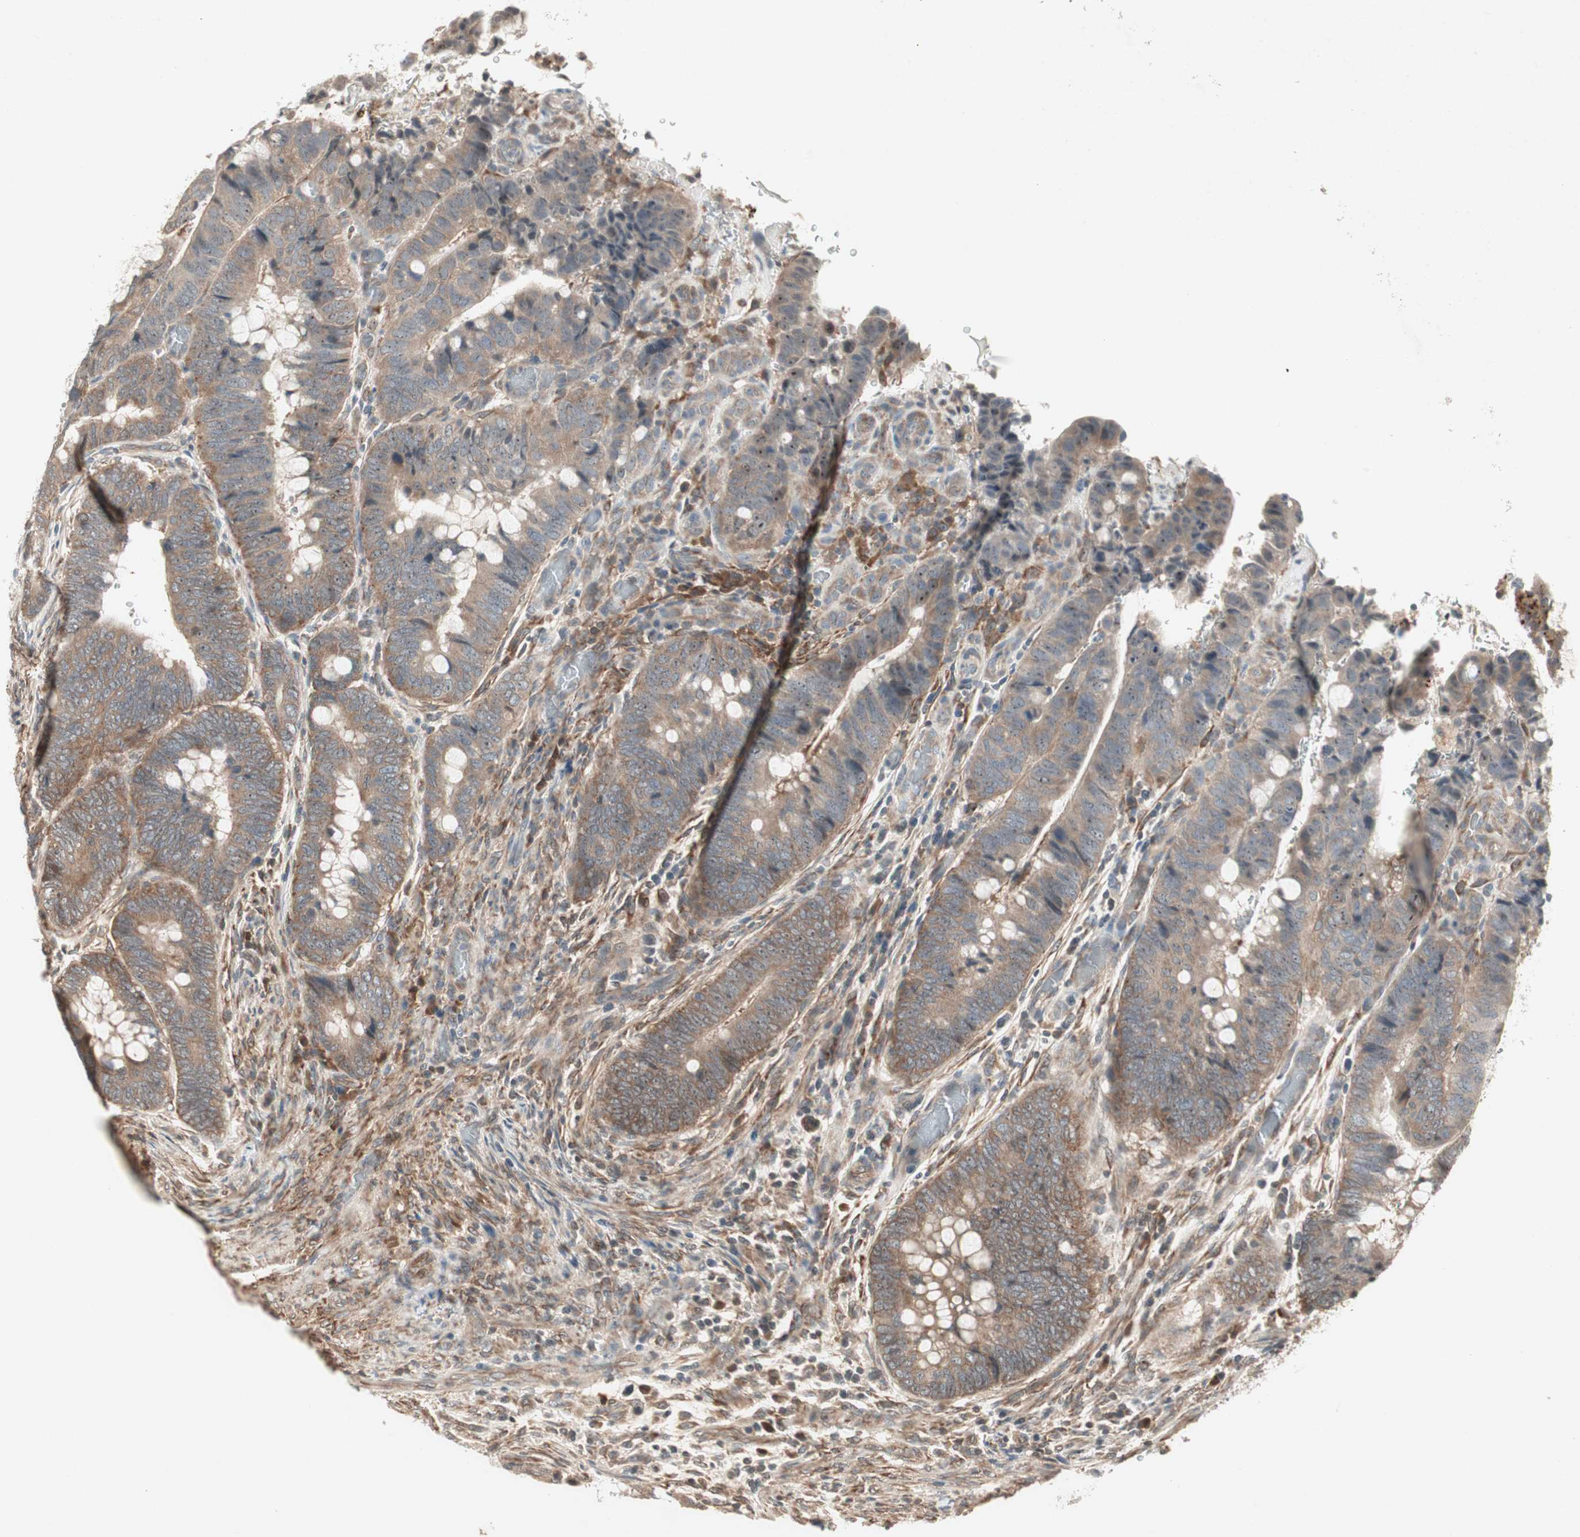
{"staining": {"intensity": "weak", "quantity": "25%-75%", "location": "cytoplasmic/membranous"}, "tissue": "colorectal cancer", "cell_type": "Tumor cells", "image_type": "cancer", "snomed": [{"axis": "morphology", "description": "Normal tissue, NOS"}, {"axis": "morphology", "description": "Adenocarcinoma, NOS"}, {"axis": "topography", "description": "Rectum"}, {"axis": "topography", "description": "Peripheral nerve tissue"}], "caption": "Colorectal cancer (adenocarcinoma) stained with DAB immunohistochemistry displays low levels of weak cytoplasmic/membranous staining in approximately 25%-75% of tumor cells. Ihc stains the protein of interest in brown and the nuclei are stained blue.", "gene": "IRS1", "patient": {"sex": "male", "age": 92}}